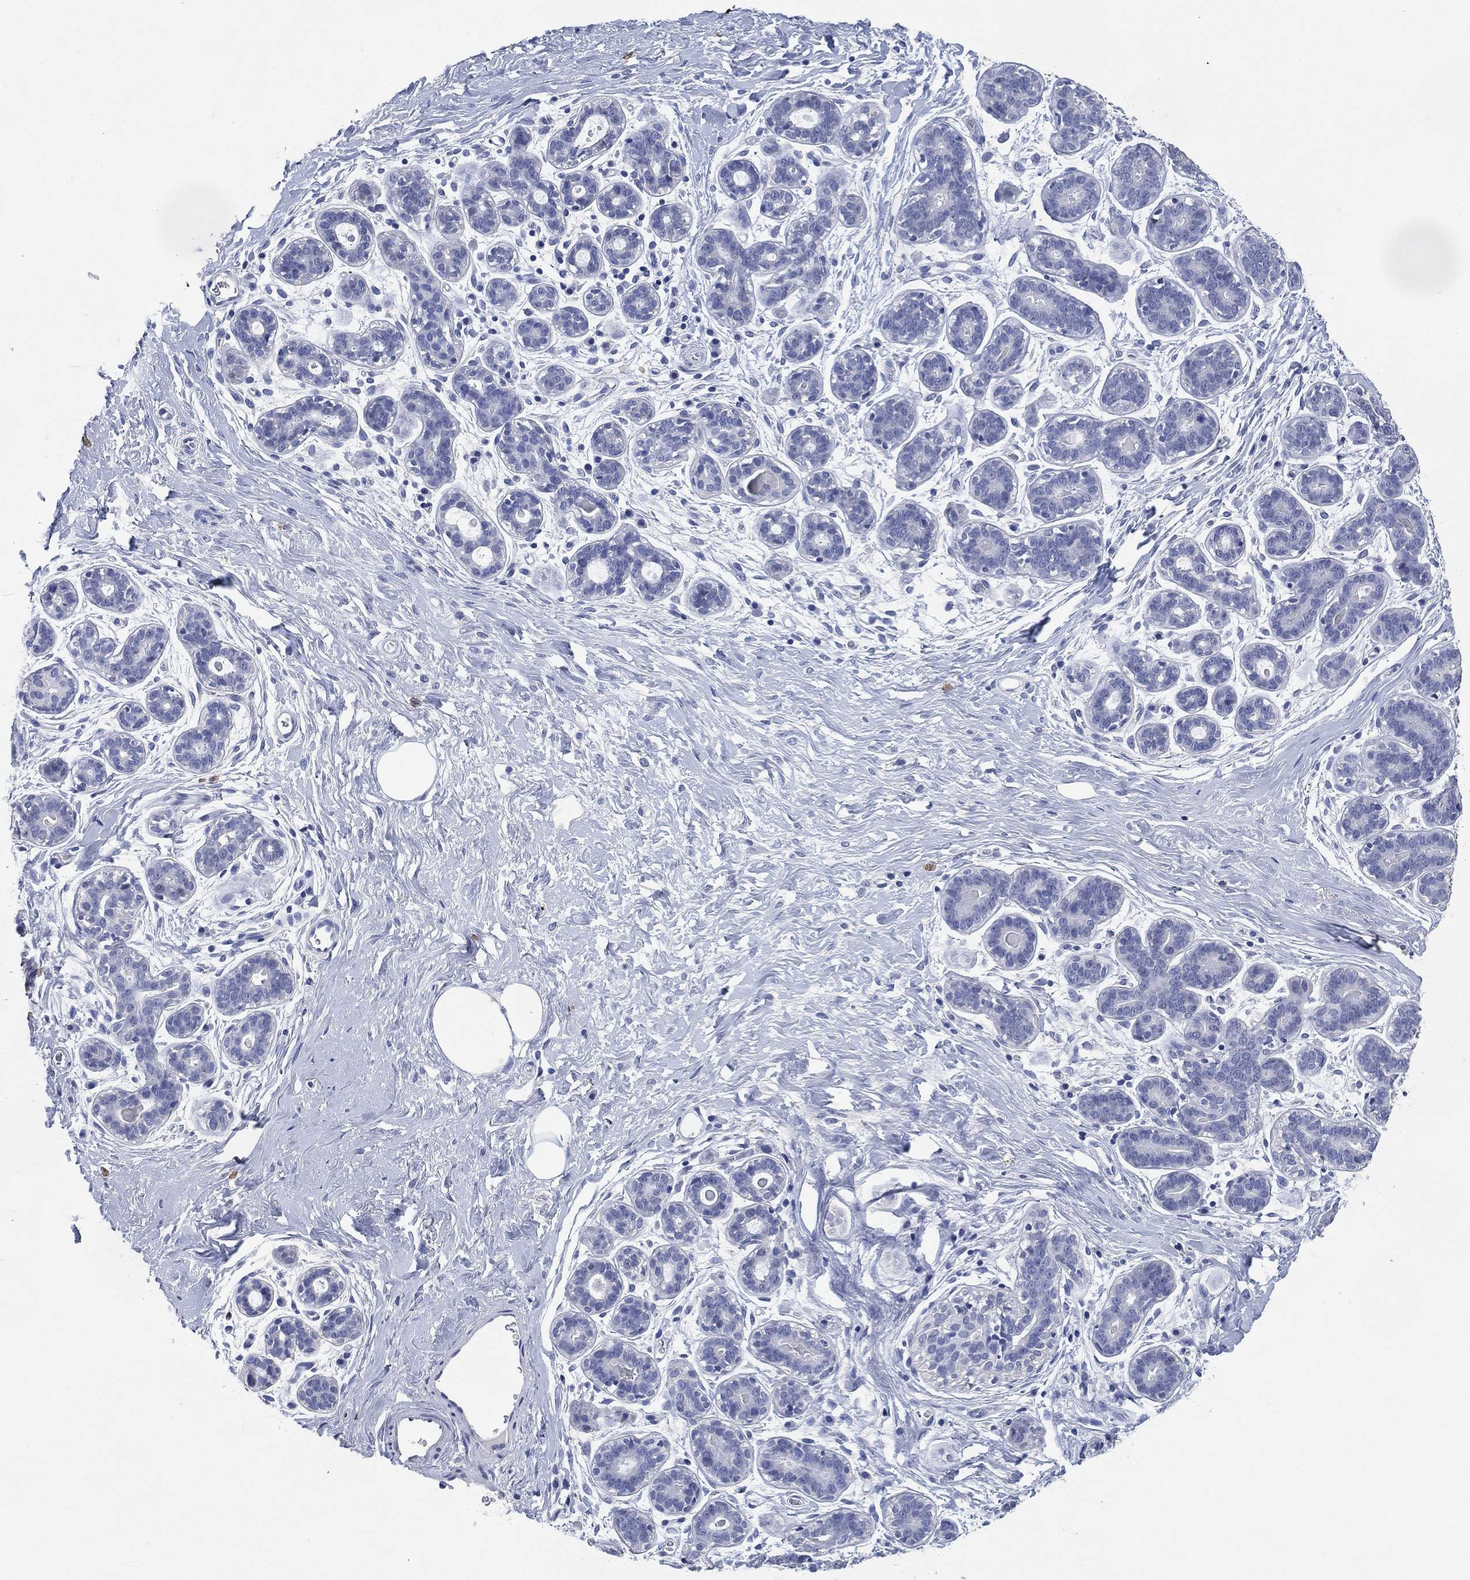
{"staining": {"intensity": "negative", "quantity": "none", "location": "none"}, "tissue": "breast", "cell_type": "Adipocytes", "image_type": "normal", "snomed": [{"axis": "morphology", "description": "Normal tissue, NOS"}, {"axis": "topography", "description": "Breast"}], "caption": "The image exhibits no significant expression in adipocytes of breast. (Stains: DAB (3,3'-diaminobenzidine) immunohistochemistry with hematoxylin counter stain, Microscopy: brightfield microscopy at high magnification).", "gene": "FSCN2", "patient": {"sex": "female", "age": 43}}